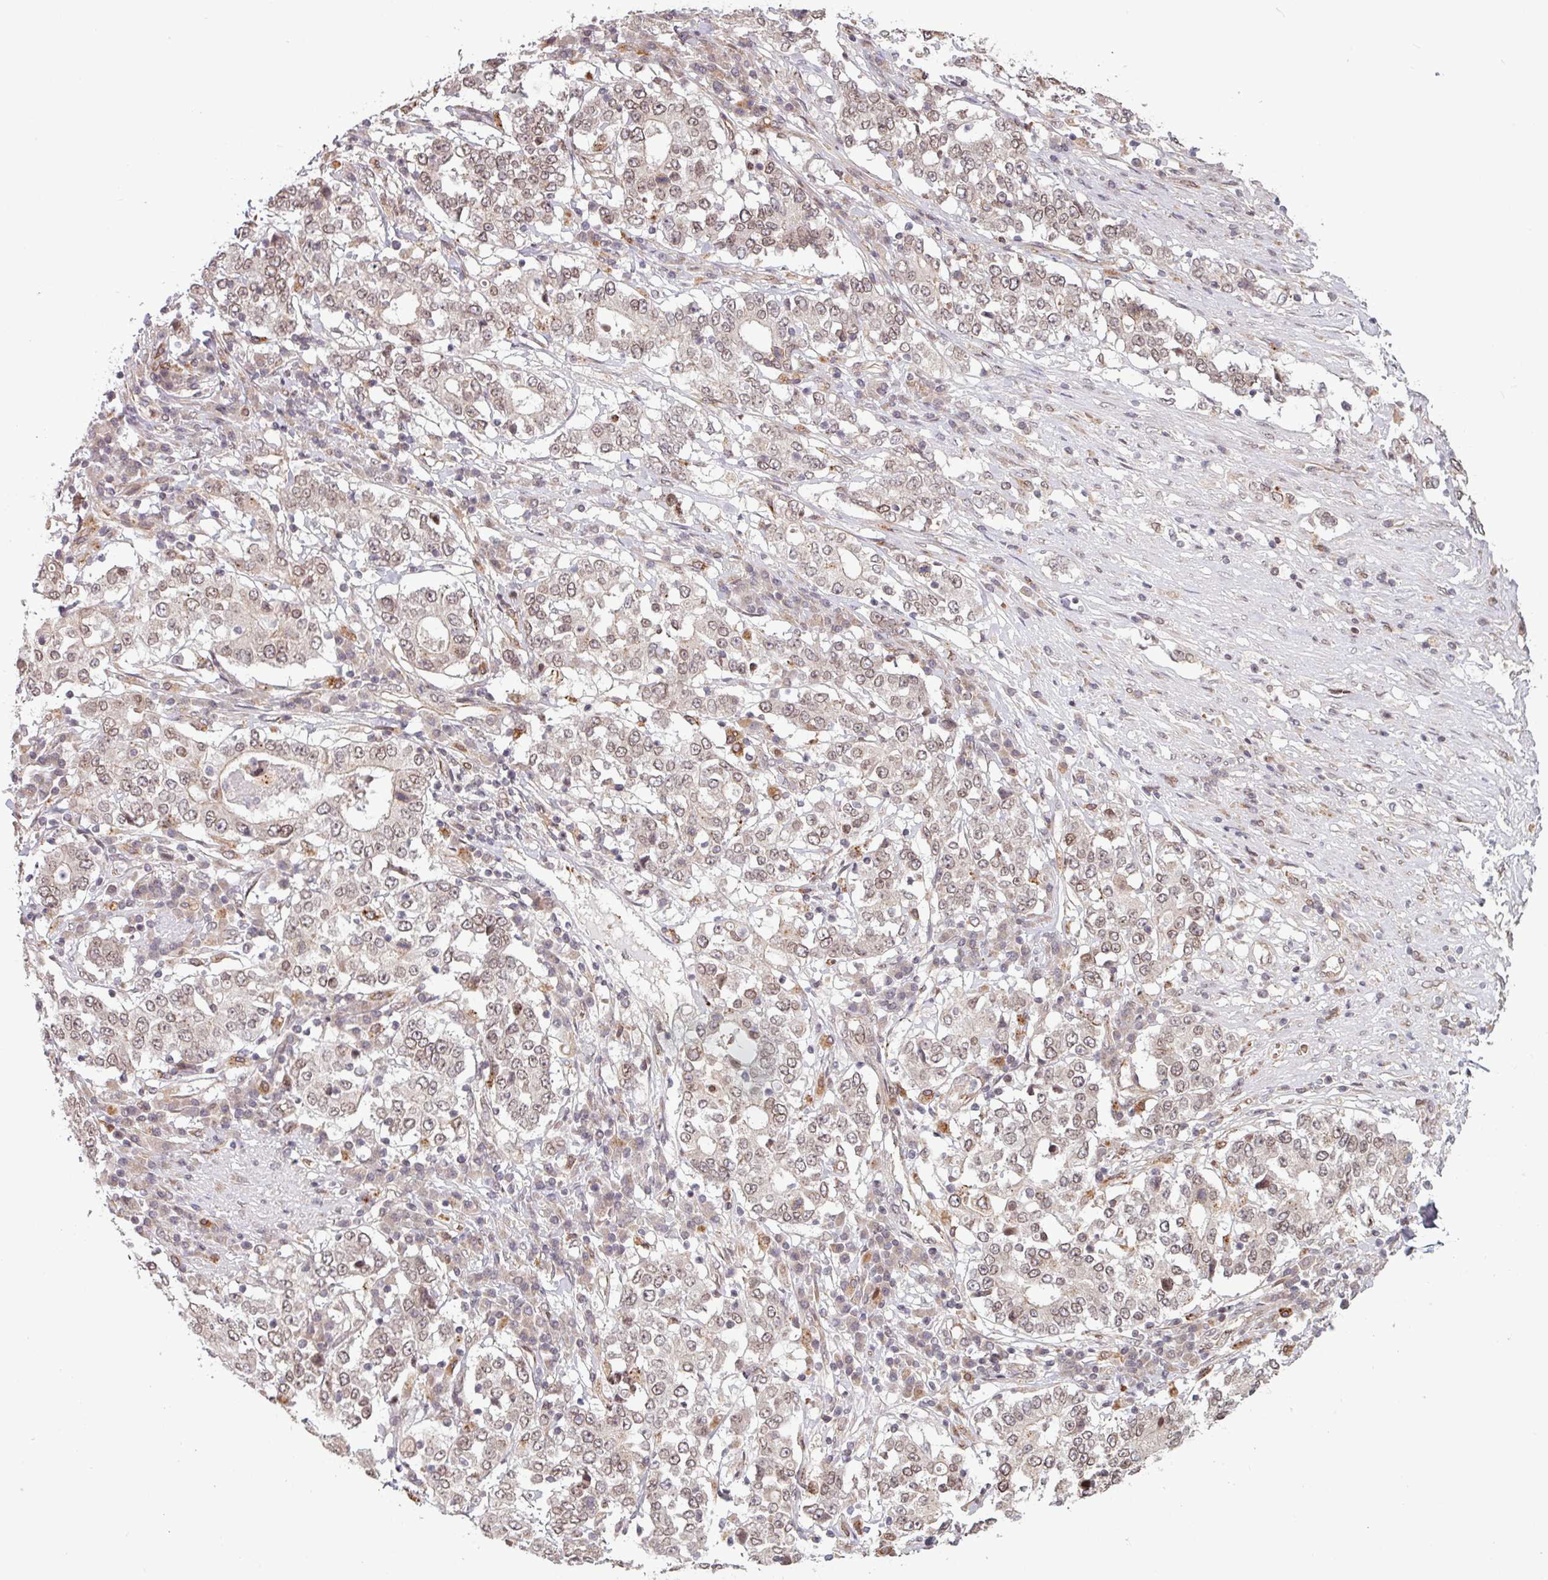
{"staining": {"intensity": "weak", "quantity": "<25%", "location": "nuclear"}, "tissue": "stomach cancer", "cell_type": "Tumor cells", "image_type": "cancer", "snomed": [{"axis": "morphology", "description": "Adenocarcinoma, NOS"}, {"axis": "topography", "description": "Stomach"}], "caption": "This is a micrograph of IHC staining of stomach adenocarcinoma, which shows no expression in tumor cells.", "gene": "RBM4B", "patient": {"sex": "male", "age": 59}}